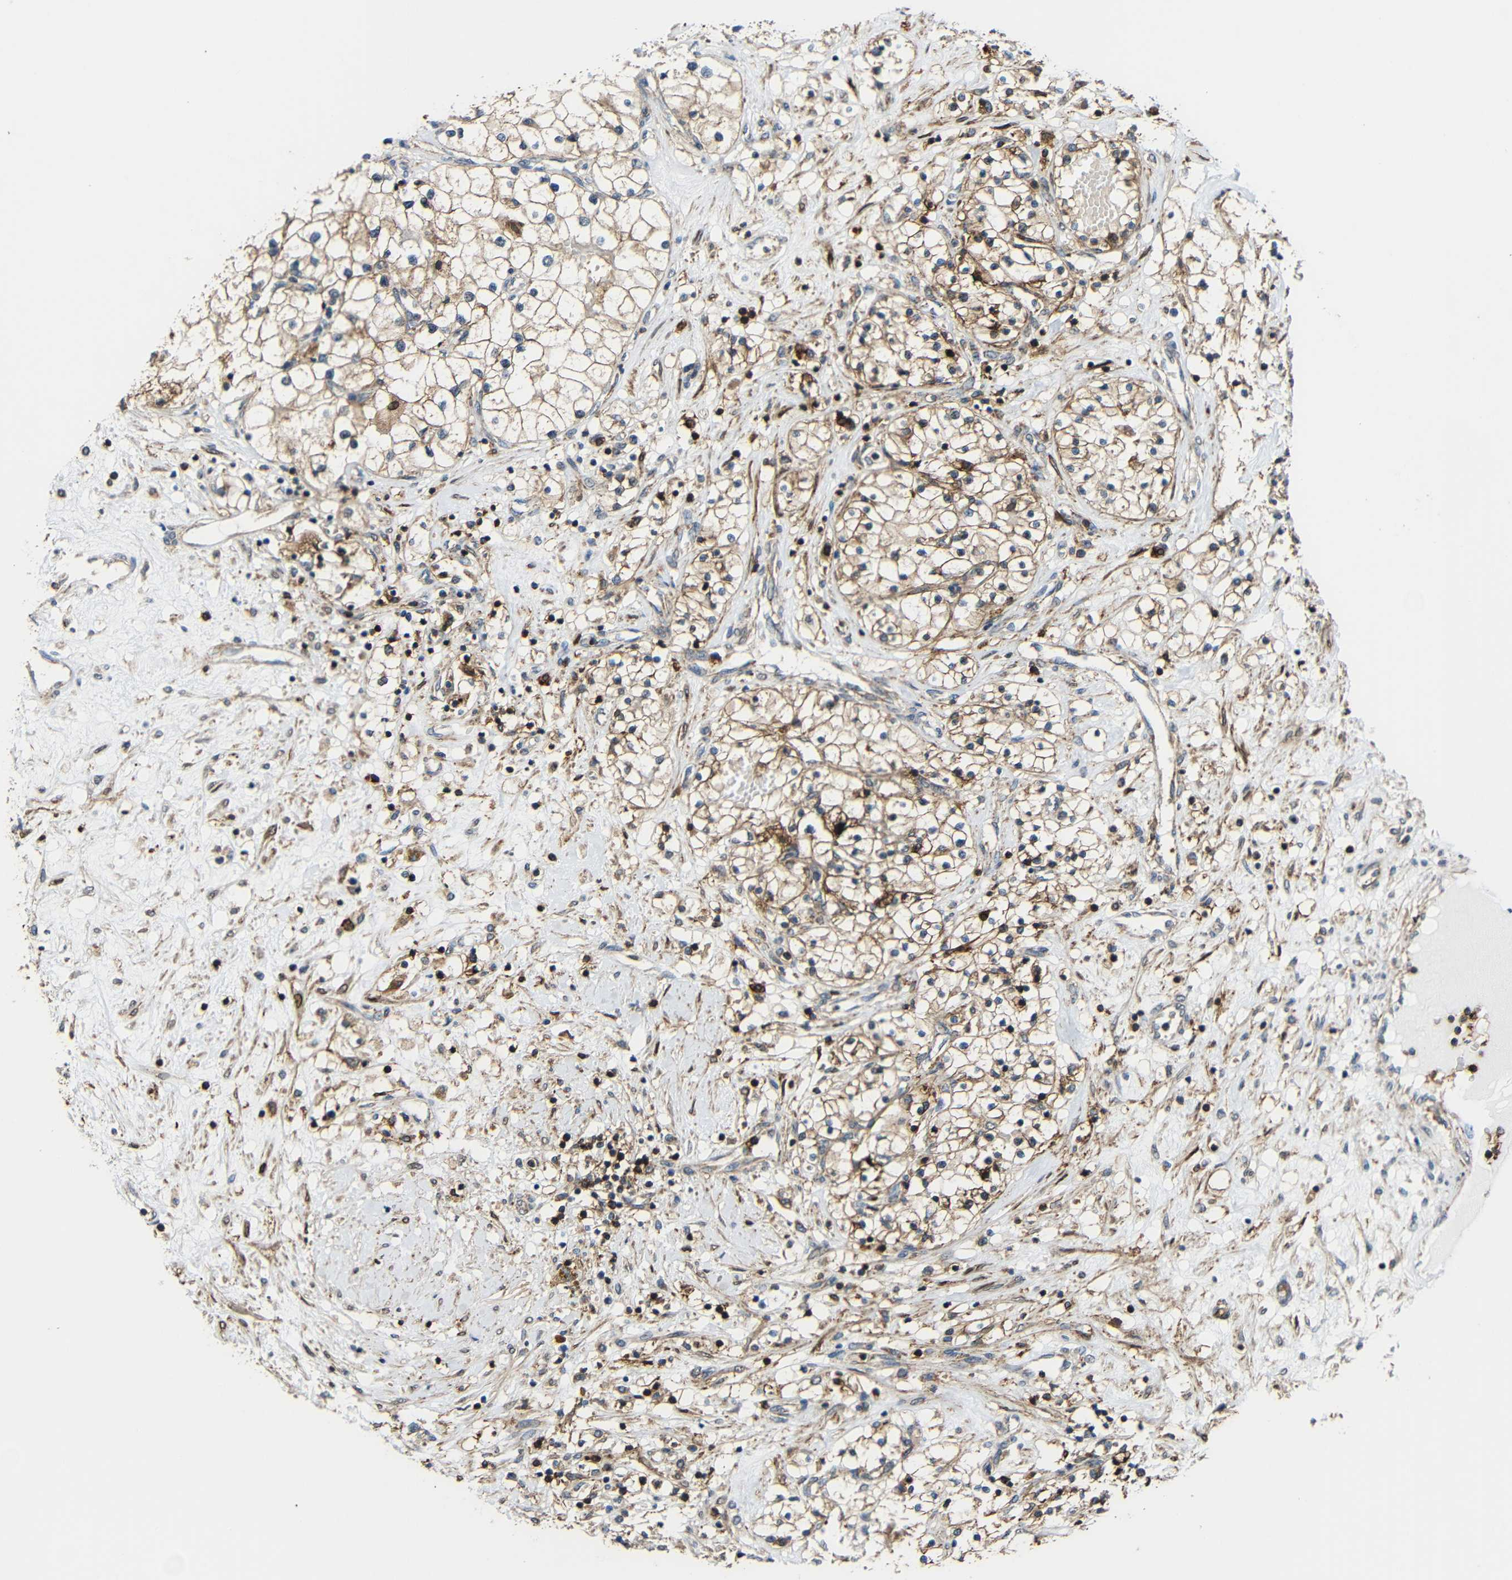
{"staining": {"intensity": "moderate", "quantity": ">75%", "location": "cytoplasmic/membranous"}, "tissue": "renal cancer", "cell_type": "Tumor cells", "image_type": "cancer", "snomed": [{"axis": "morphology", "description": "Adenocarcinoma, NOS"}, {"axis": "topography", "description": "Kidney"}], "caption": "This micrograph shows renal cancer stained with immunohistochemistry (IHC) to label a protein in brown. The cytoplasmic/membranous of tumor cells show moderate positivity for the protein. Nuclei are counter-stained blue.", "gene": "C1GALT1", "patient": {"sex": "male", "age": 68}}